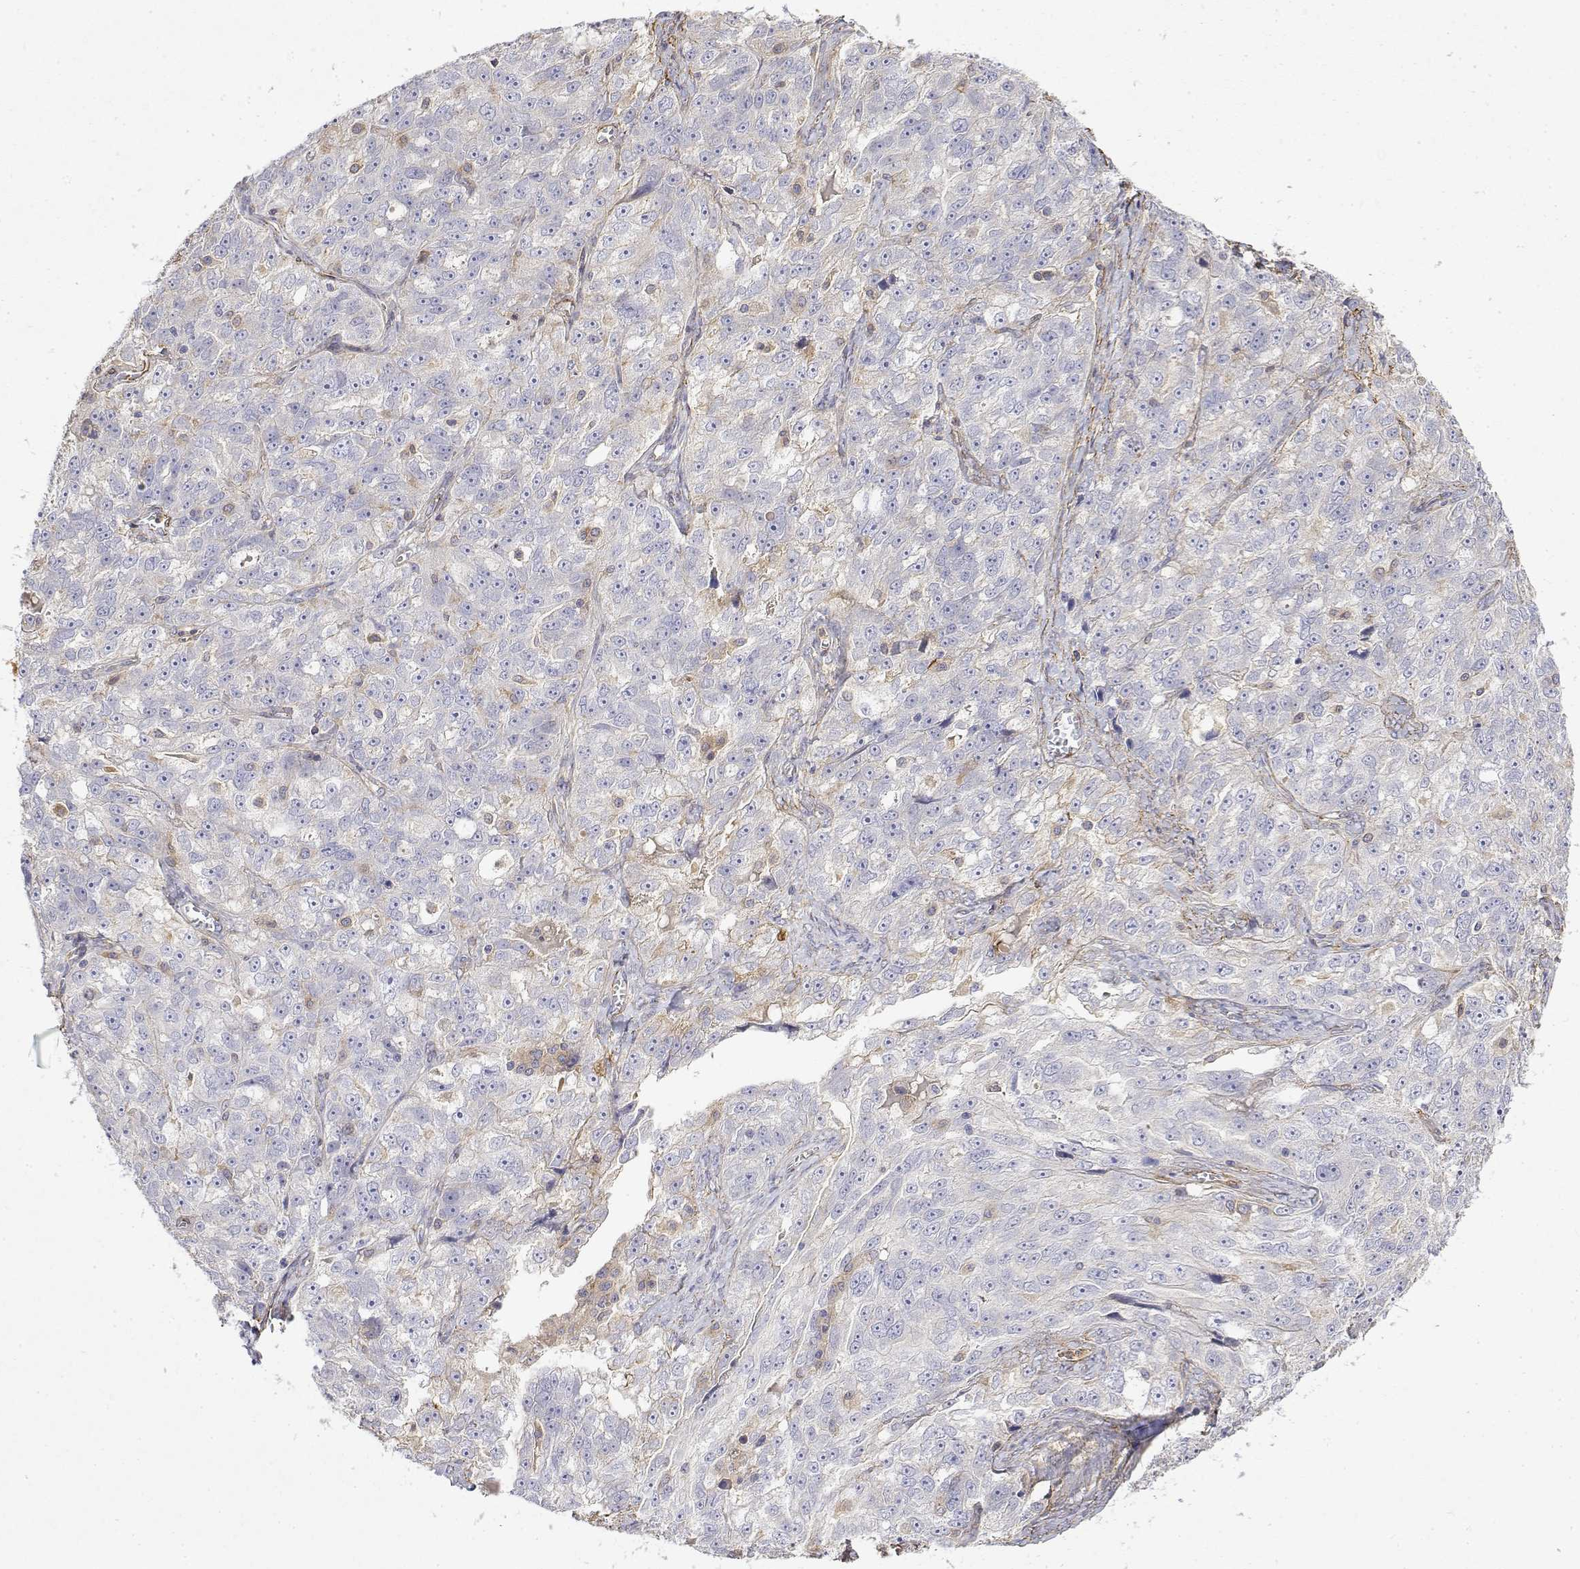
{"staining": {"intensity": "negative", "quantity": "none", "location": "none"}, "tissue": "ovarian cancer", "cell_type": "Tumor cells", "image_type": "cancer", "snomed": [{"axis": "morphology", "description": "Cystadenocarcinoma, serous, NOS"}, {"axis": "topography", "description": "Ovary"}], "caption": "A photomicrograph of human ovarian cancer (serous cystadenocarcinoma) is negative for staining in tumor cells.", "gene": "SOWAHD", "patient": {"sex": "female", "age": 51}}